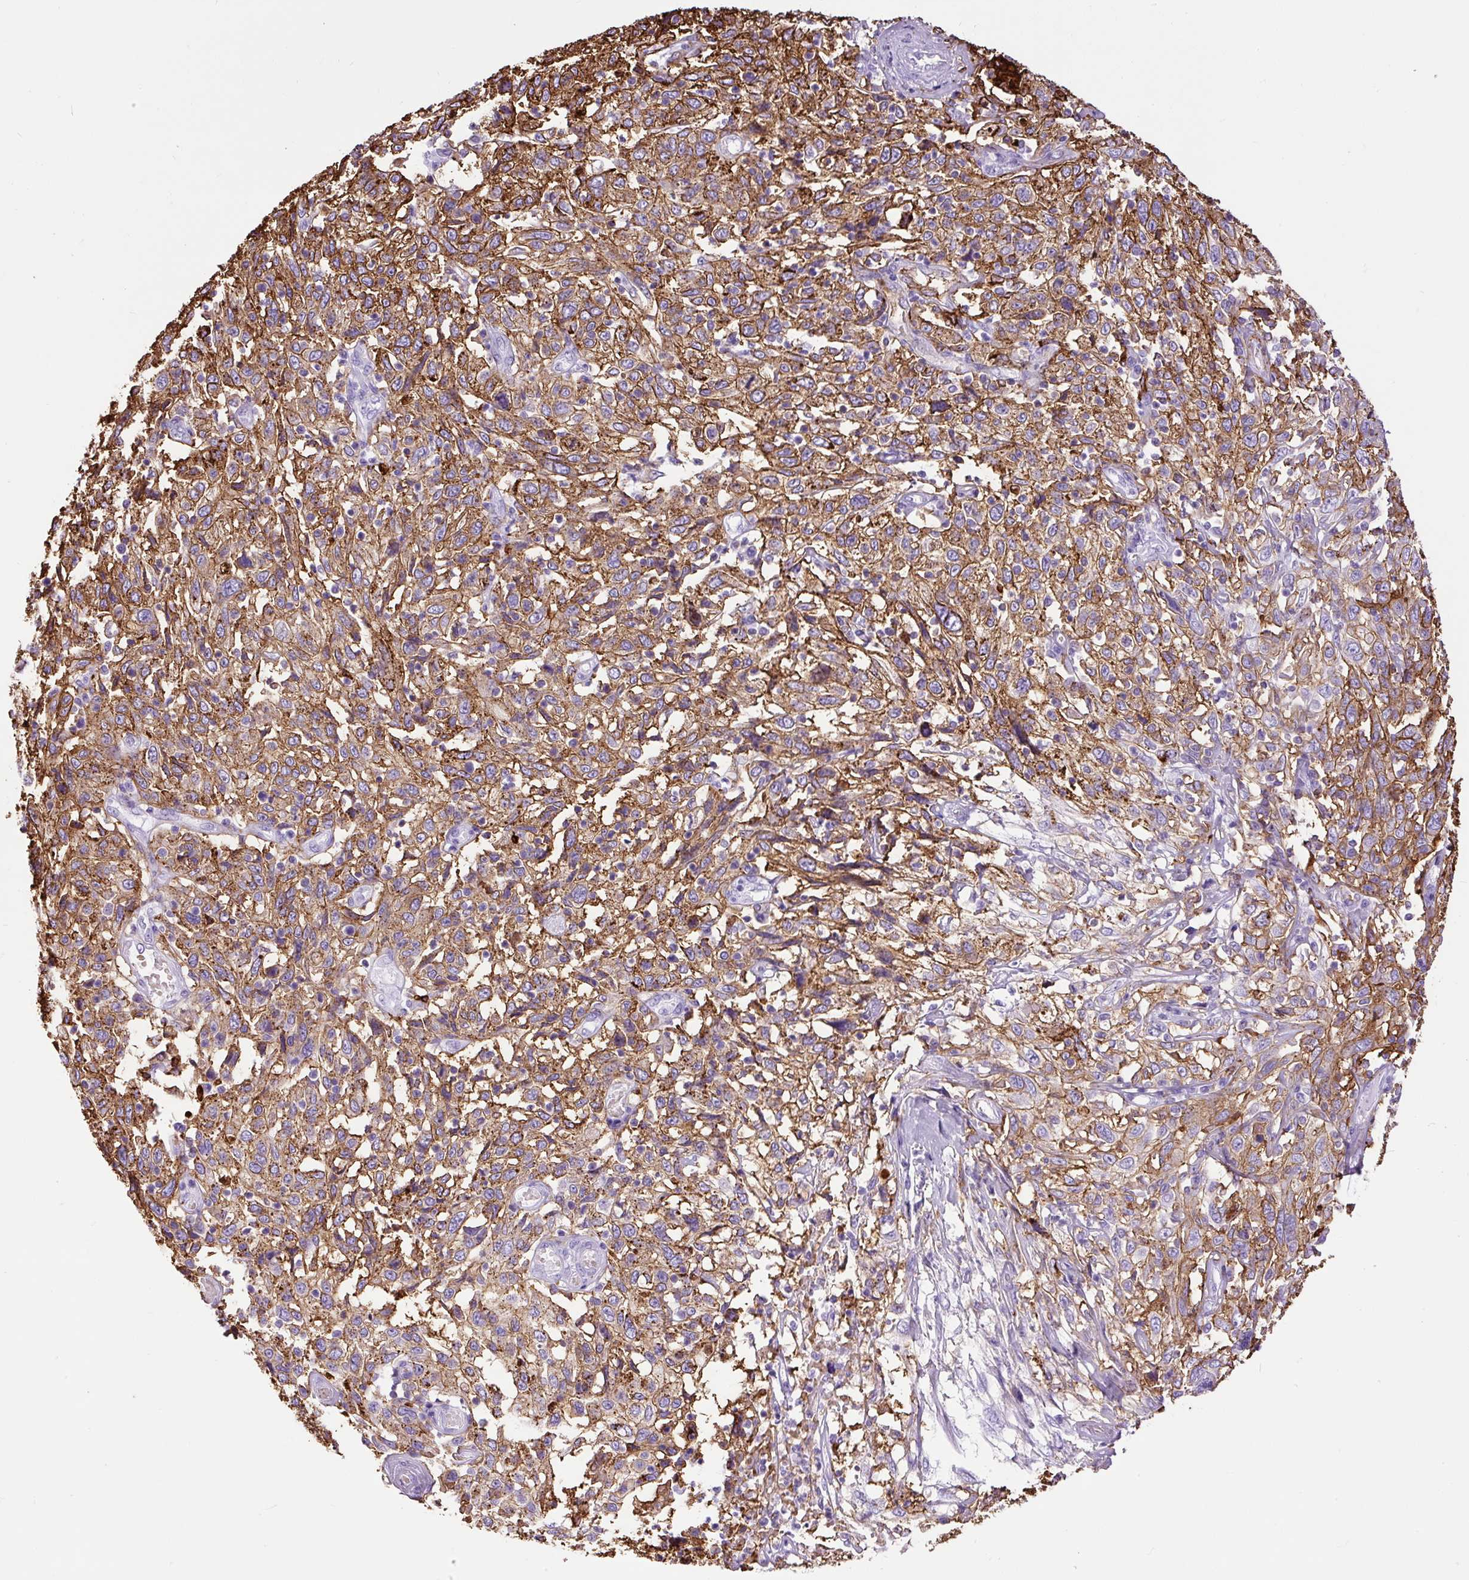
{"staining": {"intensity": "moderate", "quantity": ">75%", "location": "cytoplasmic/membranous"}, "tissue": "cervical cancer", "cell_type": "Tumor cells", "image_type": "cancer", "snomed": [{"axis": "morphology", "description": "Squamous cell carcinoma, NOS"}, {"axis": "topography", "description": "Cervix"}], "caption": "Protein expression analysis of squamous cell carcinoma (cervical) shows moderate cytoplasmic/membranous staining in about >75% of tumor cells.", "gene": "HLA-DRA", "patient": {"sex": "female", "age": 46}}